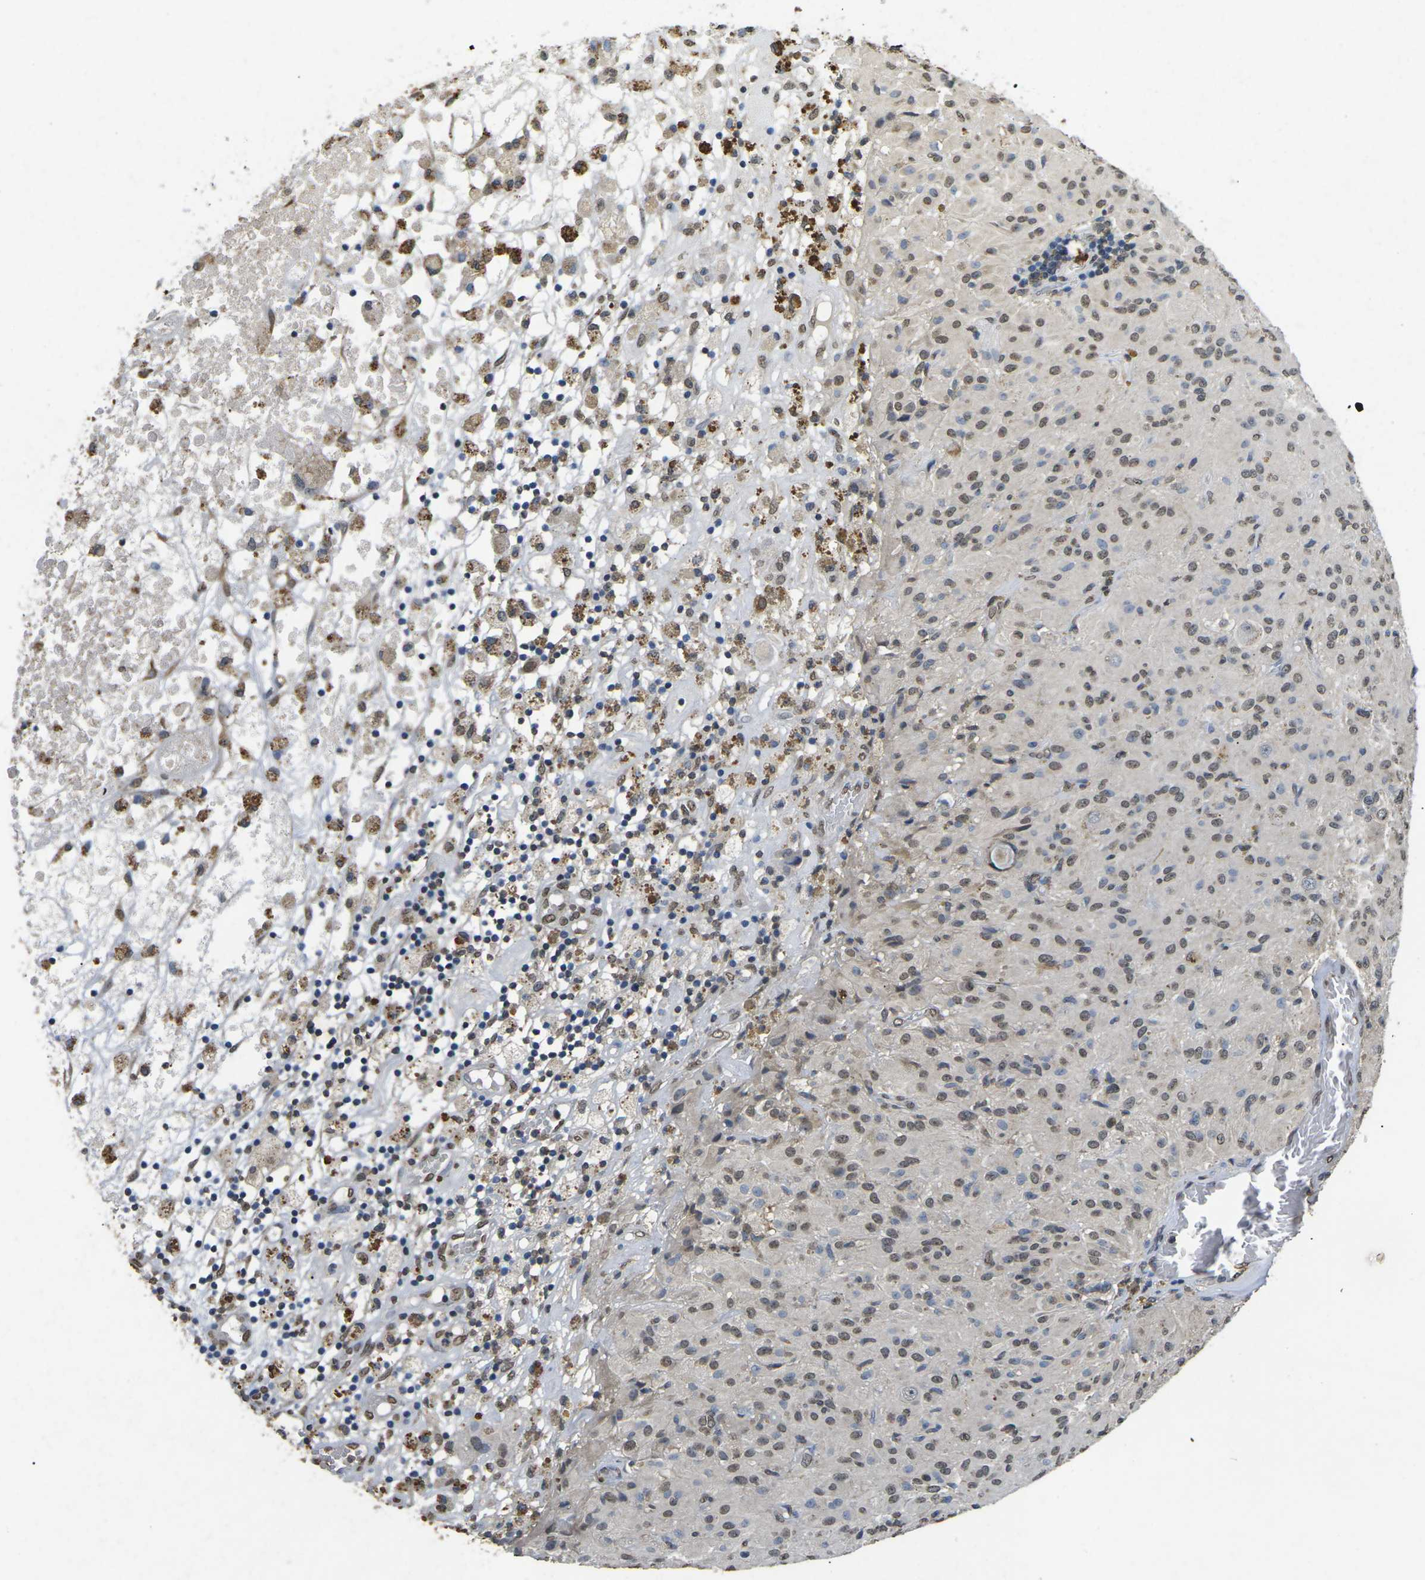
{"staining": {"intensity": "weak", "quantity": "25%-75%", "location": "nuclear"}, "tissue": "glioma", "cell_type": "Tumor cells", "image_type": "cancer", "snomed": [{"axis": "morphology", "description": "Glioma, malignant, High grade"}, {"axis": "topography", "description": "Brain"}], "caption": "Human glioma stained with a protein marker displays weak staining in tumor cells.", "gene": "SCNN1B", "patient": {"sex": "female", "age": 59}}